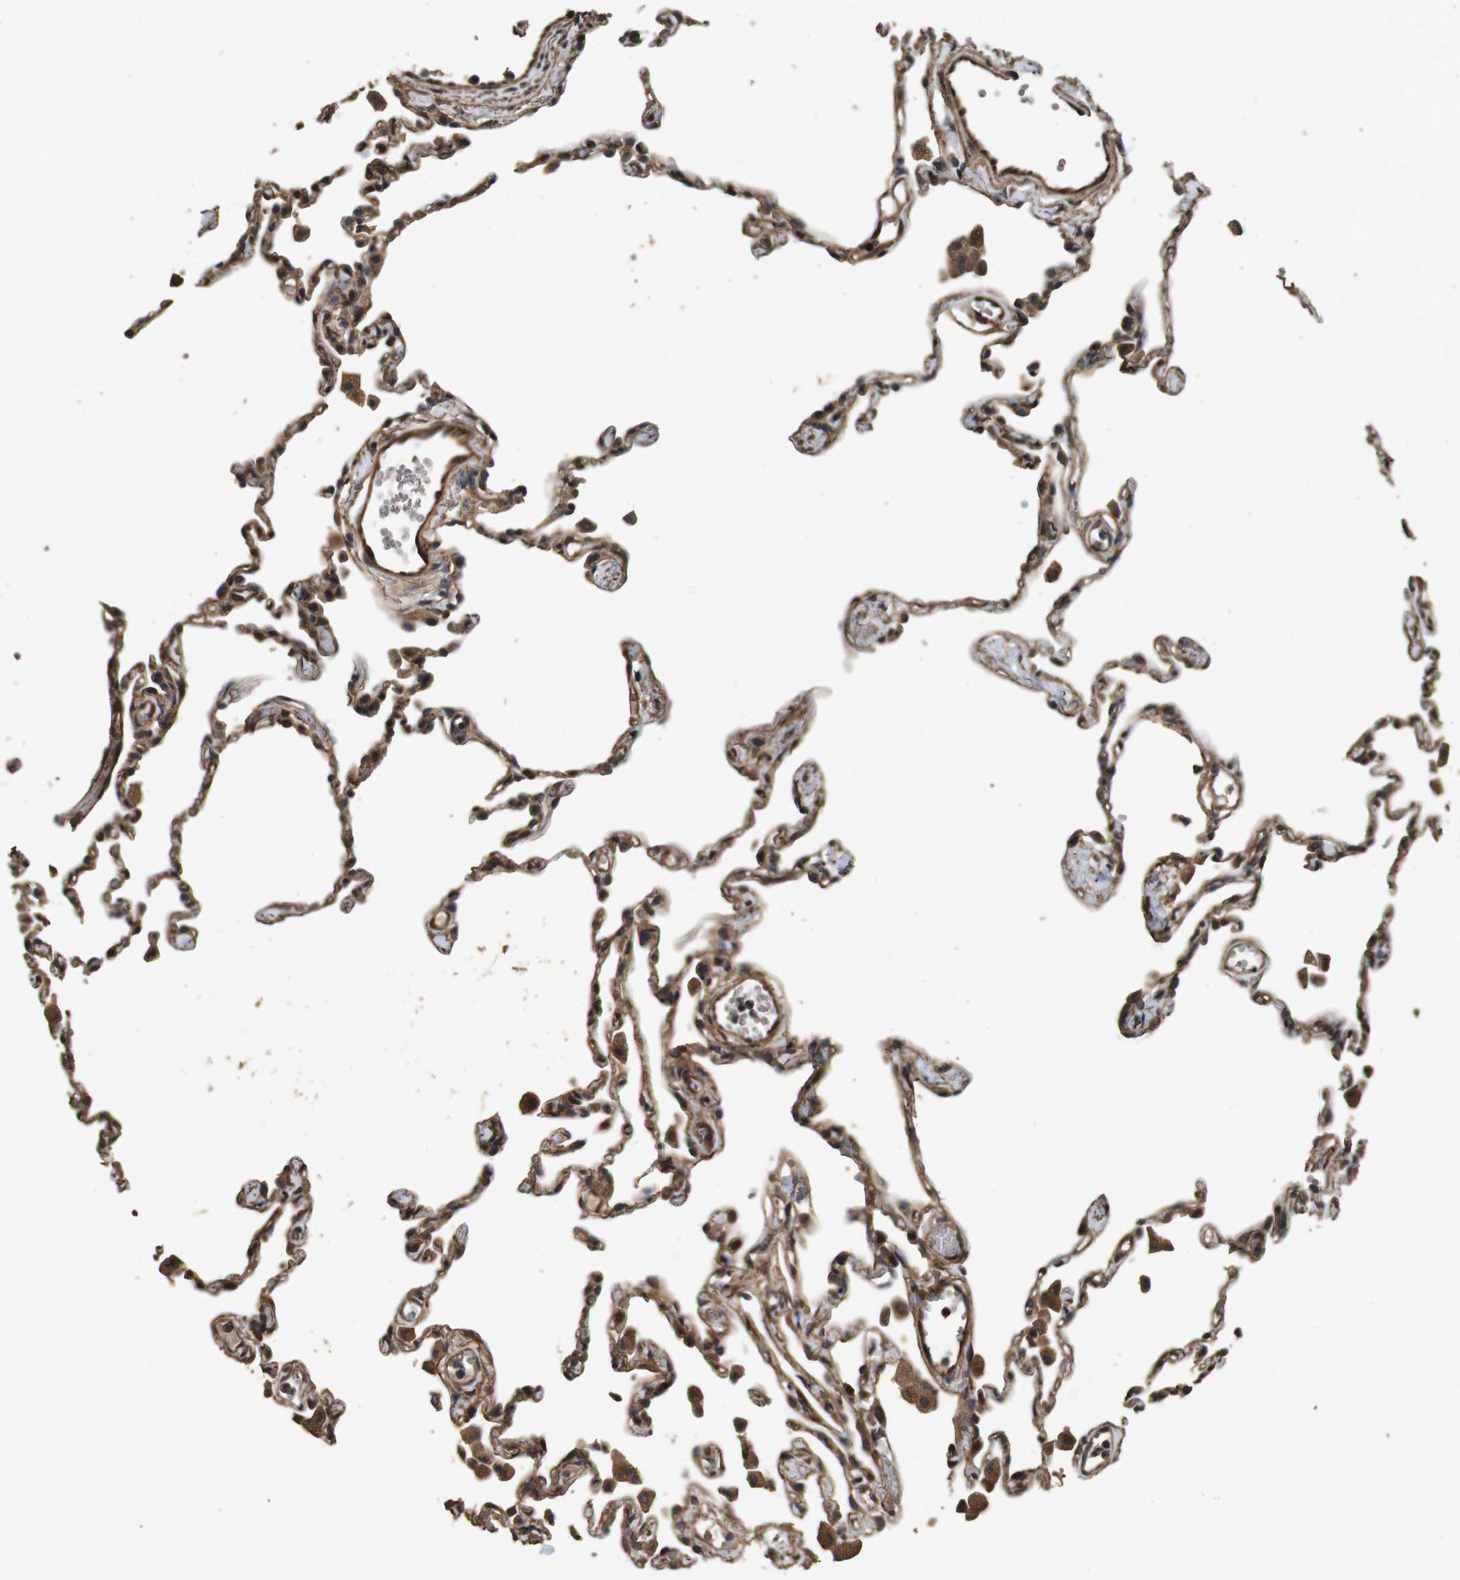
{"staining": {"intensity": "moderate", "quantity": ">75%", "location": "cytoplasmic/membranous"}, "tissue": "lung", "cell_type": "Alveolar cells", "image_type": "normal", "snomed": [{"axis": "morphology", "description": "Normal tissue, NOS"}, {"axis": "topography", "description": "Lung"}], "caption": "Protein staining shows moderate cytoplasmic/membranous staining in about >75% of alveolar cells in normal lung.", "gene": "CNPY4", "patient": {"sex": "female", "age": 49}}